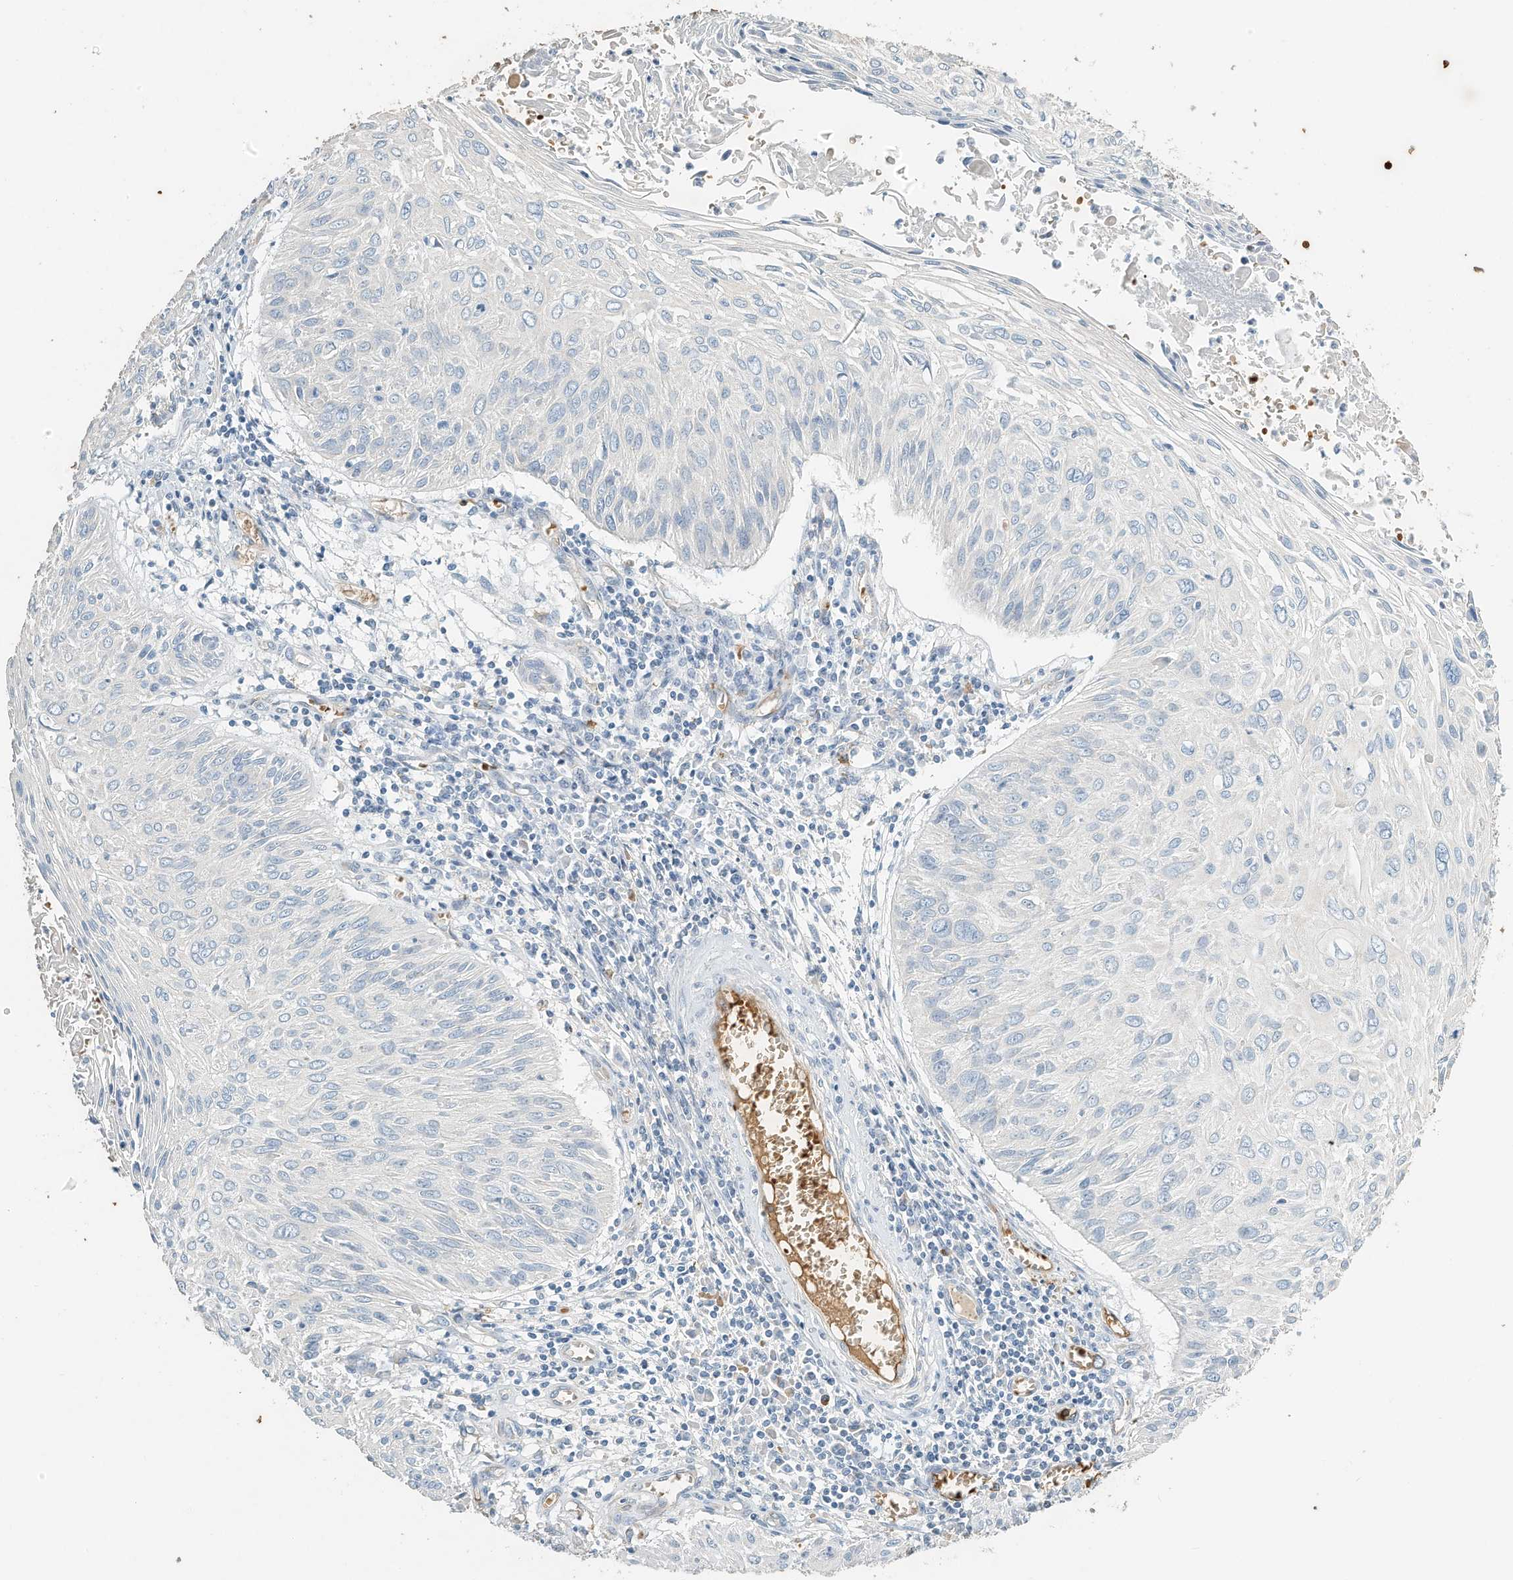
{"staining": {"intensity": "negative", "quantity": "none", "location": "none"}, "tissue": "cervical cancer", "cell_type": "Tumor cells", "image_type": "cancer", "snomed": [{"axis": "morphology", "description": "Squamous cell carcinoma, NOS"}, {"axis": "topography", "description": "Cervix"}], "caption": "Immunohistochemistry (IHC) histopathology image of human cervical squamous cell carcinoma stained for a protein (brown), which demonstrates no expression in tumor cells.", "gene": "RCAN3", "patient": {"sex": "female", "age": 51}}